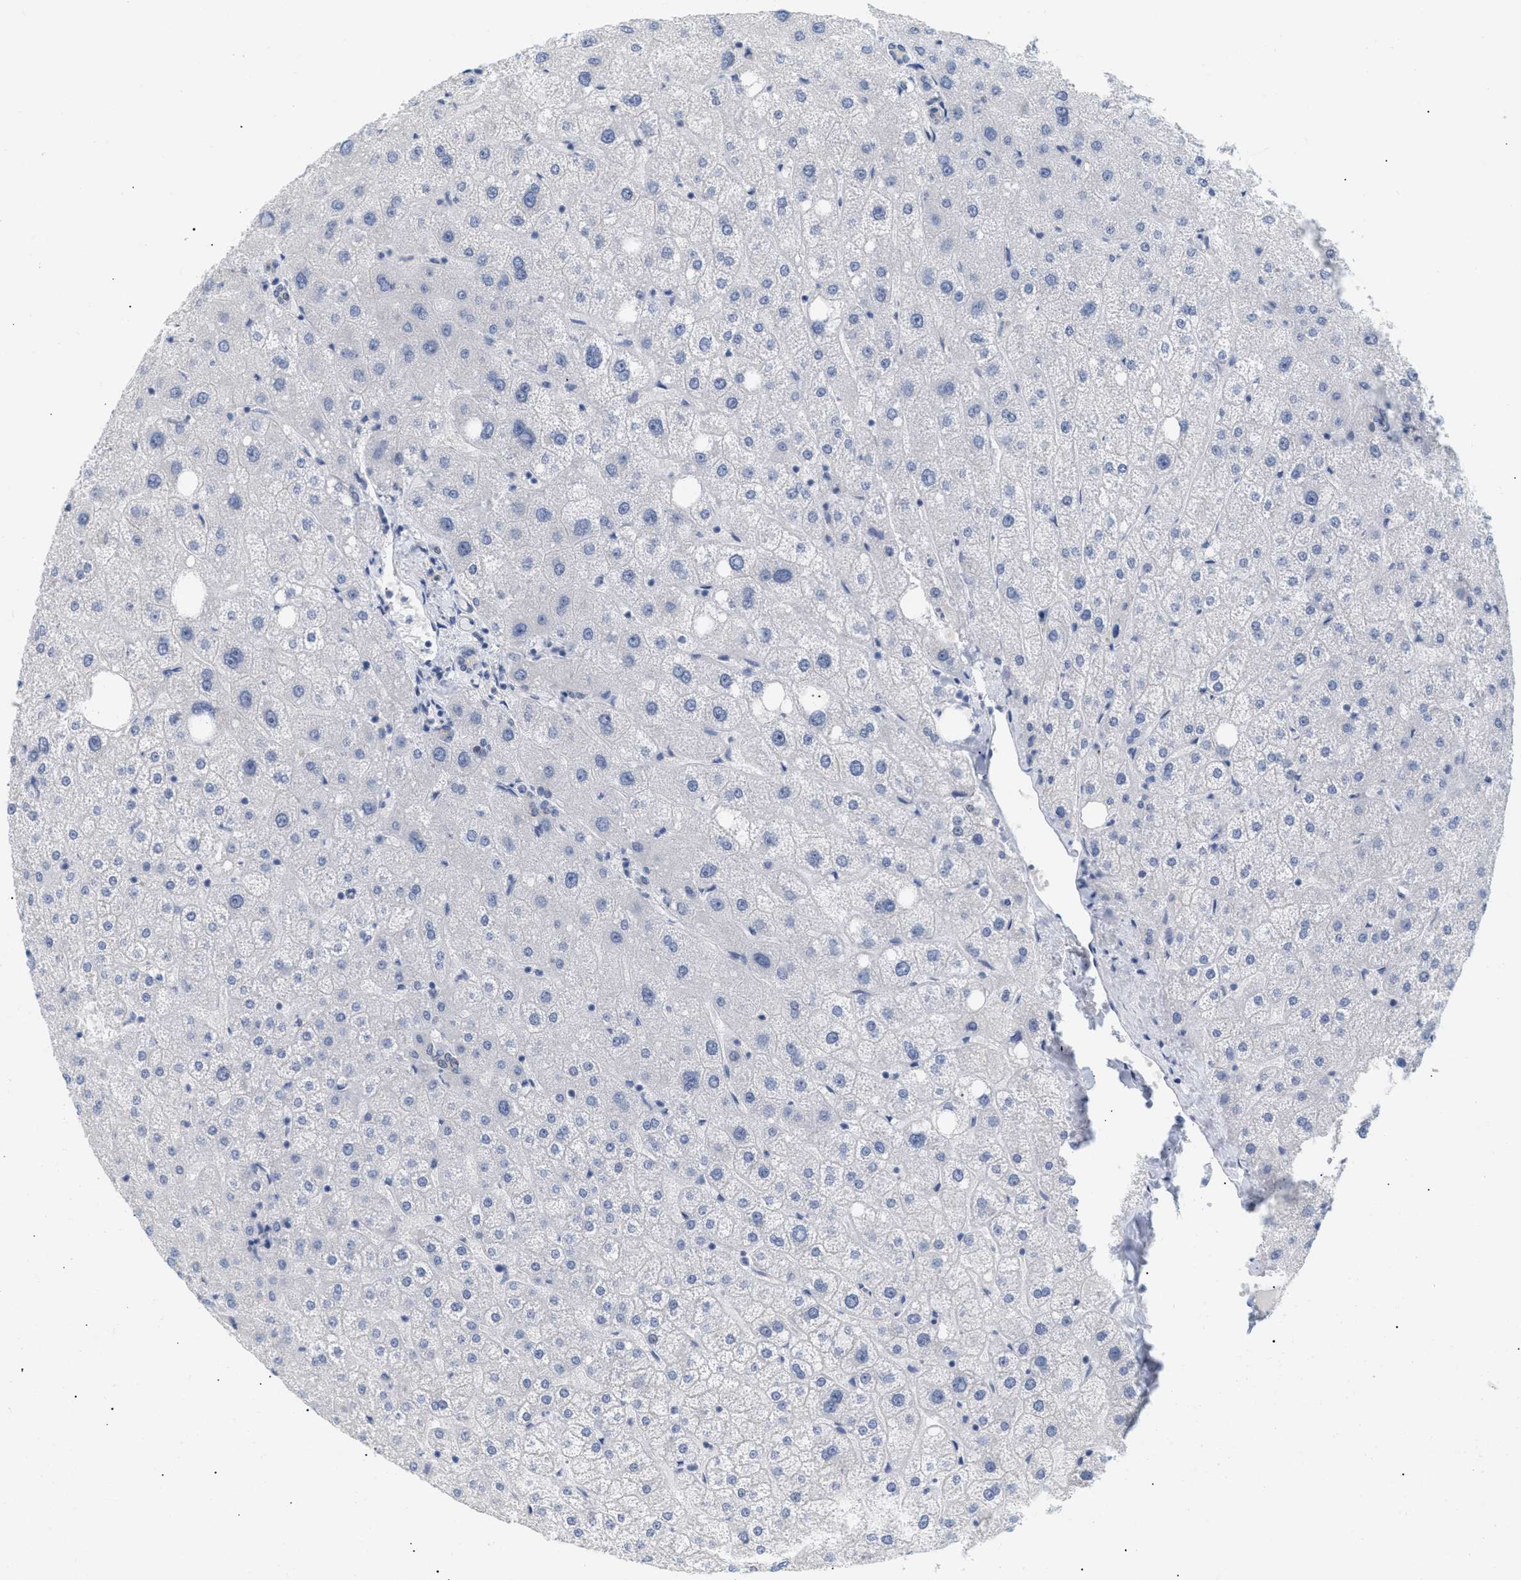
{"staining": {"intensity": "negative", "quantity": "none", "location": "none"}, "tissue": "liver", "cell_type": "Cholangiocytes", "image_type": "normal", "snomed": [{"axis": "morphology", "description": "Normal tissue, NOS"}, {"axis": "topography", "description": "Liver"}], "caption": "DAB (3,3'-diaminobenzidine) immunohistochemical staining of normal human liver exhibits no significant positivity in cholangiocytes.", "gene": "PPARD", "patient": {"sex": "male", "age": 73}}